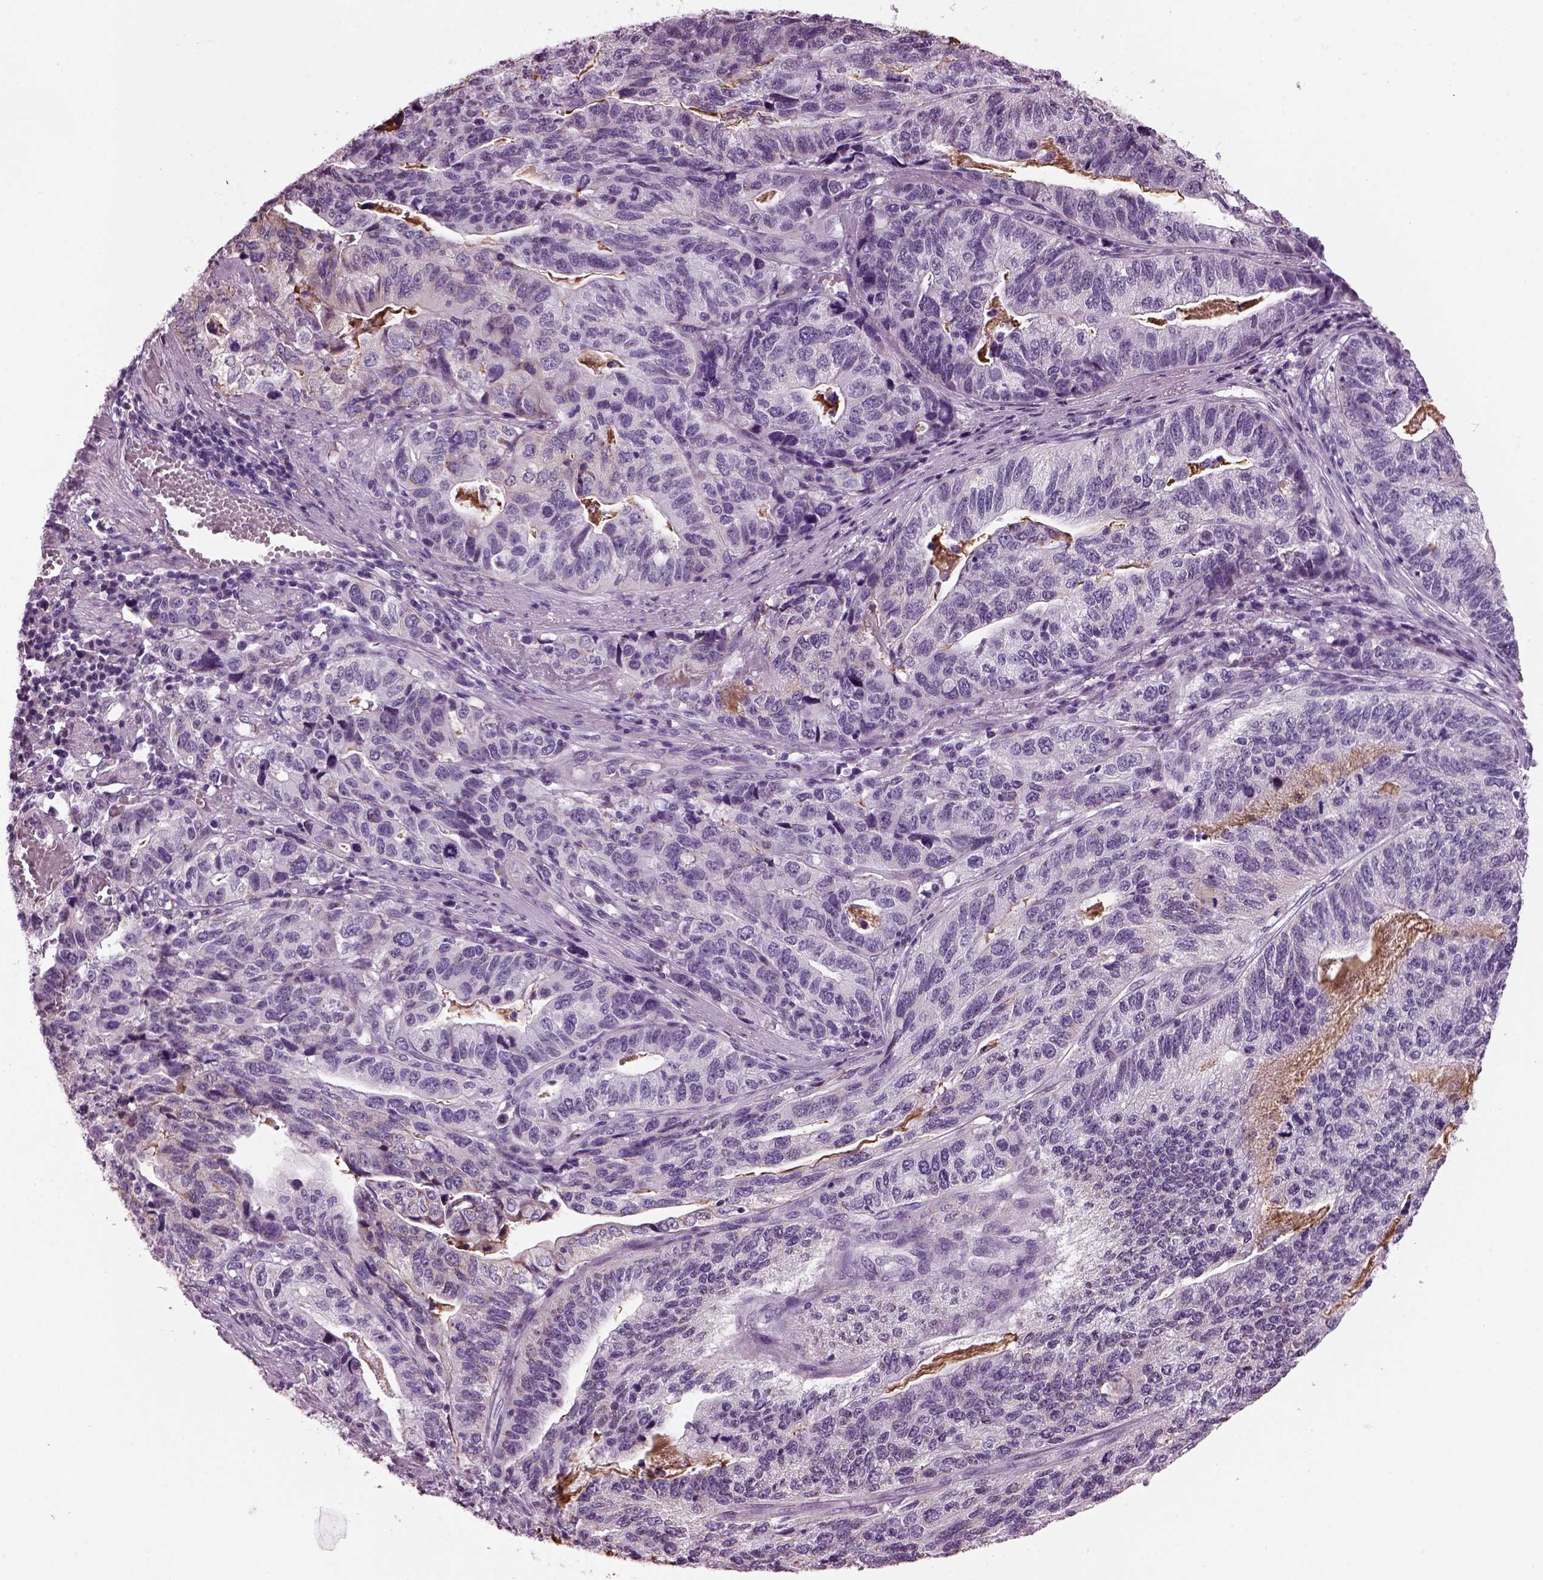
{"staining": {"intensity": "negative", "quantity": "none", "location": "none"}, "tissue": "stomach cancer", "cell_type": "Tumor cells", "image_type": "cancer", "snomed": [{"axis": "morphology", "description": "Adenocarcinoma, NOS"}, {"axis": "topography", "description": "Stomach, upper"}], "caption": "DAB (3,3'-diaminobenzidine) immunohistochemical staining of human stomach adenocarcinoma reveals no significant expression in tumor cells.", "gene": "PRR9", "patient": {"sex": "female", "age": 67}}